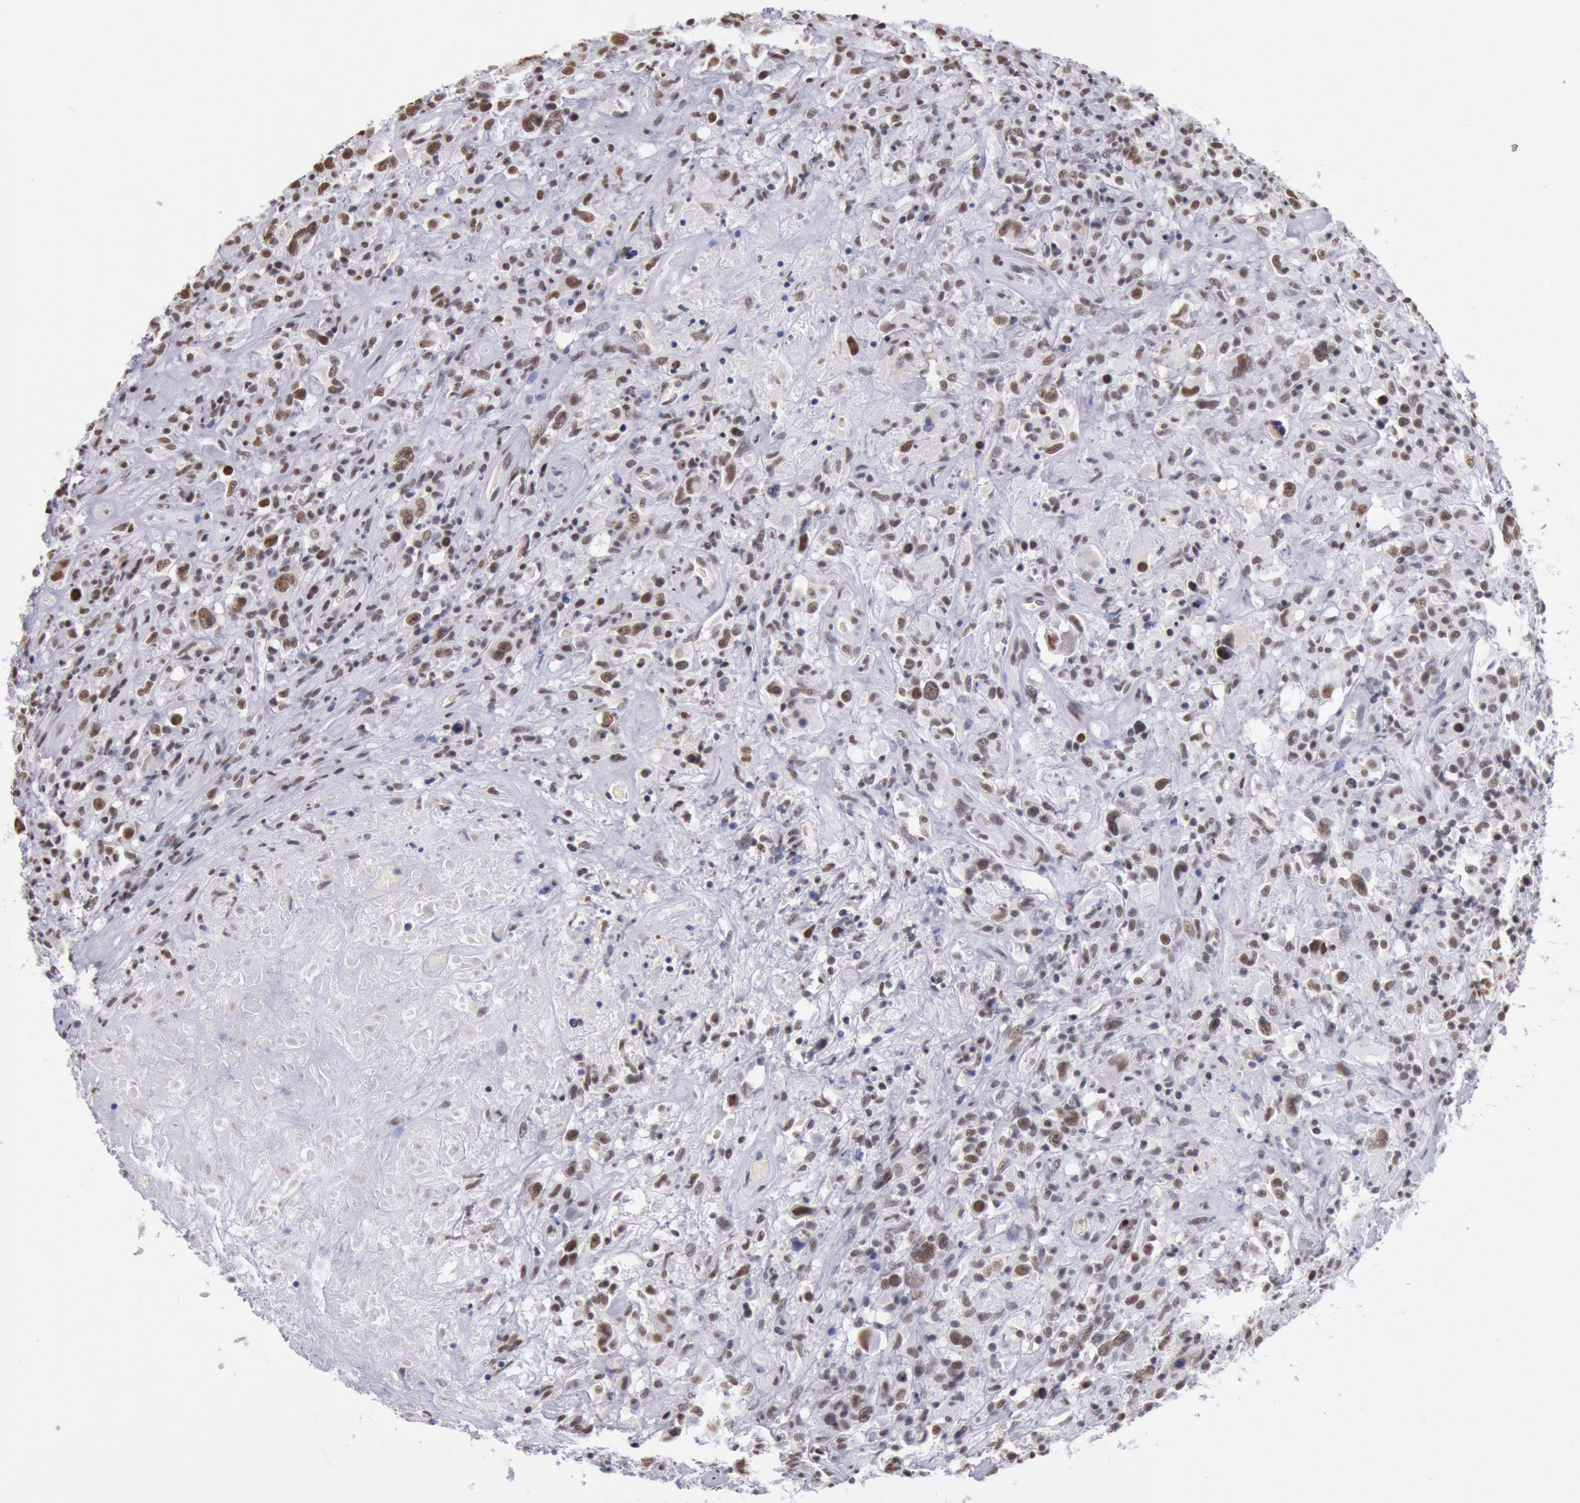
{"staining": {"intensity": "weak", "quantity": "25%-75%", "location": "nuclear"}, "tissue": "lymphoma", "cell_type": "Tumor cells", "image_type": "cancer", "snomed": [{"axis": "morphology", "description": "Hodgkin's disease, NOS"}, {"axis": "topography", "description": "Lymph node"}], "caption": "Immunohistochemistry micrograph of neoplastic tissue: human lymphoma stained using immunohistochemistry (IHC) demonstrates low levels of weak protein expression localized specifically in the nuclear of tumor cells, appearing as a nuclear brown color.", "gene": "SNRPD3", "patient": {"sex": "male", "age": 46}}